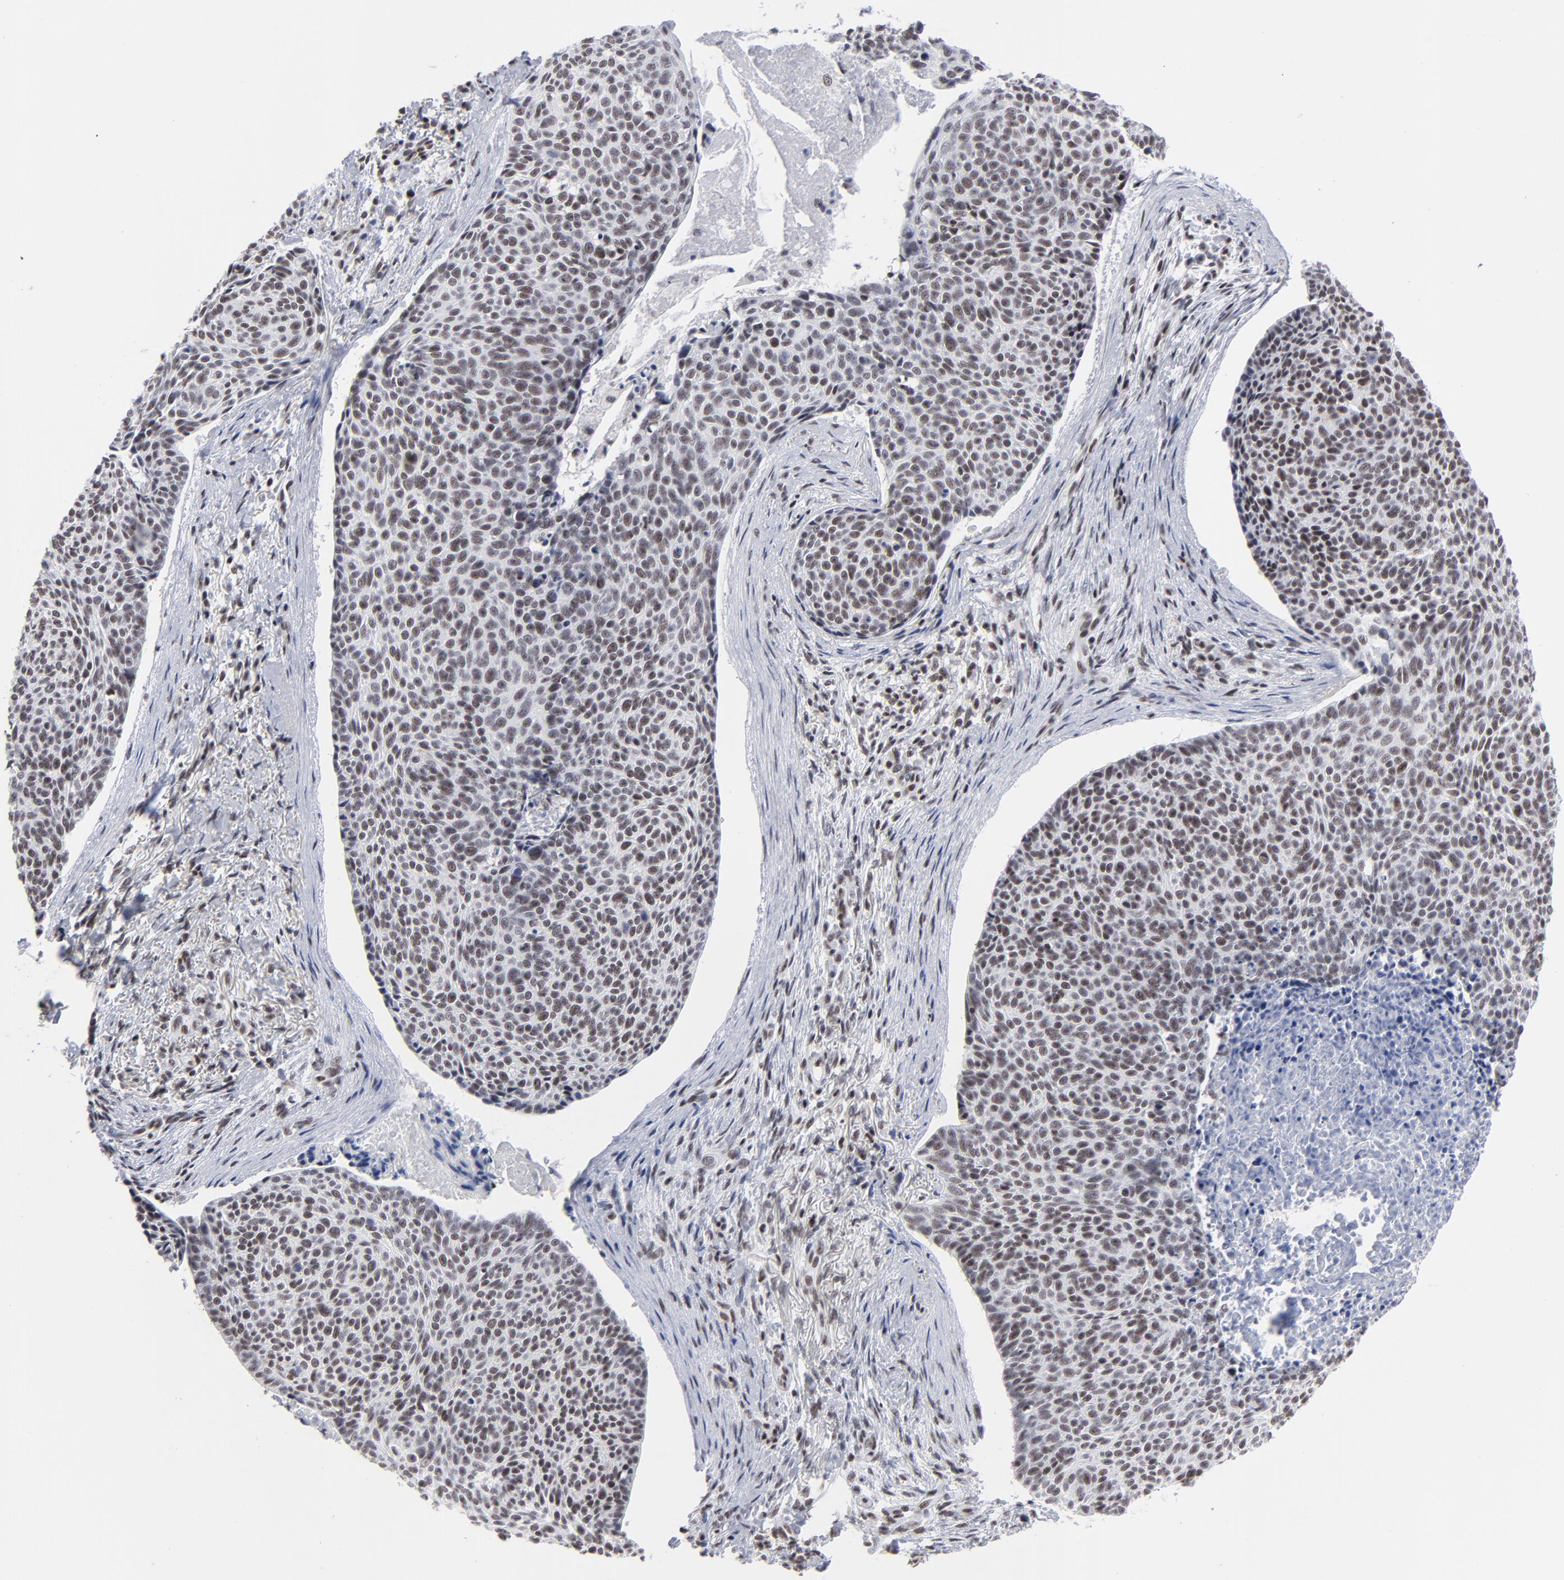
{"staining": {"intensity": "weak", "quantity": ">75%", "location": "nuclear"}, "tissue": "skin cancer", "cell_type": "Tumor cells", "image_type": "cancer", "snomed": [{"axis": "morphology", "description": "Normal tissue, NOS"}, {"axis": "morphology", "description": "Basal cell carcinoma"}, {"axis": "topography", "description": "Skin"}], "caption": "Approximately >75% of tumor cells in human skin cancer (basal cell carcinoma) reveal weak nuclear protein staining as visualized by brown immunohistochemical staining.", "gene": "SP2", "patient": {"sex": "female", "age": 57}}